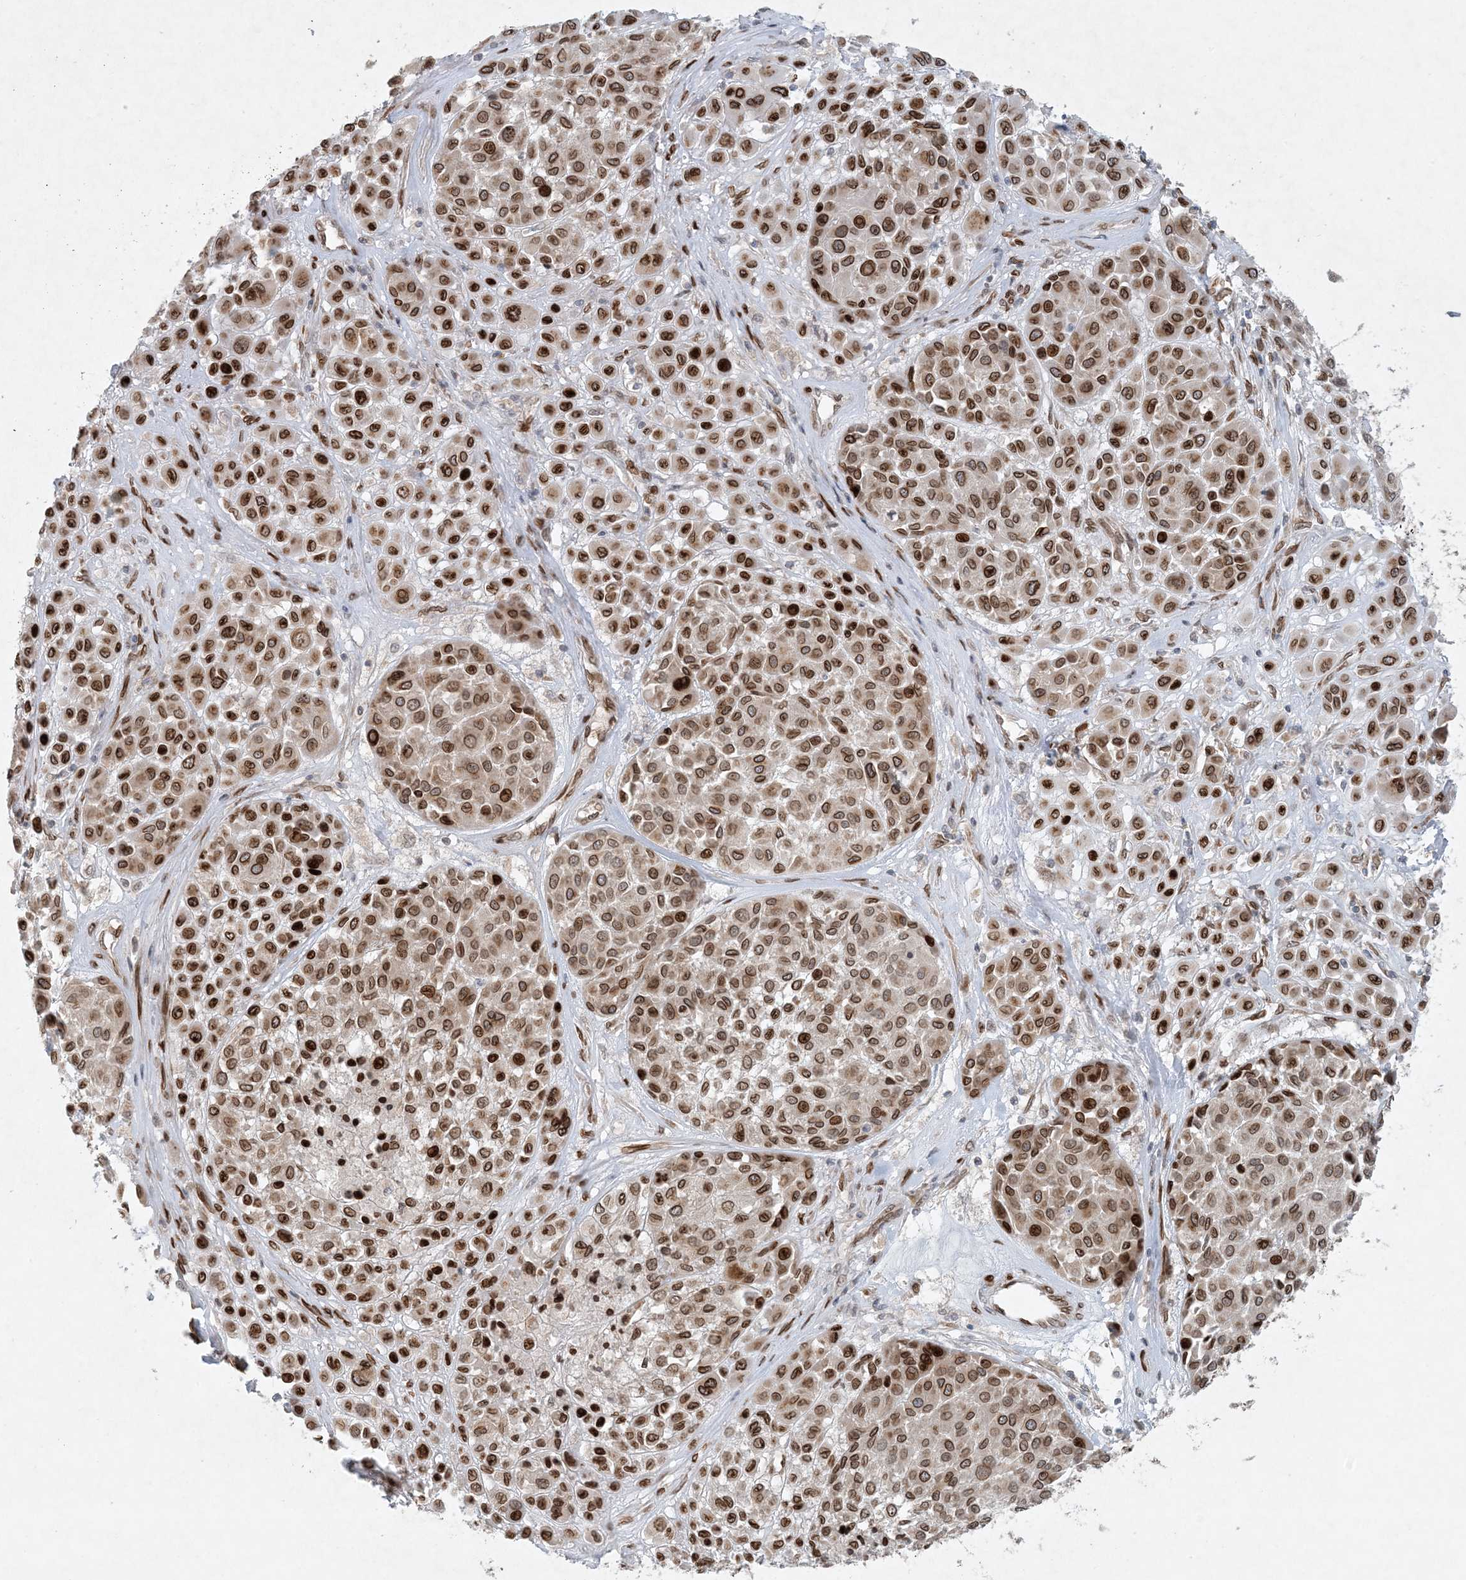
{"staining": {"intensity": "strong", "quantity": "25%-75%", "location": "cytoplasmic/membranous,nuclear"}, "tissue": "melanoma", "cell_type": "Tumor cells", "image_type": "cancer", "snomed": [{"axis": "morphology", "description": "Malignant melanoma, Metastatic site"}, {"axis": "topography", "description": "Soft tissue"}], "caption": "The micrograph shows a brown stain indicating the presence of a protein in the cytoplasmic/membranous and nuclear of tumor cells in melanoma. (Stains: DAB in brown, nuclei in blue, Microscopy: brightfield microscopy at high magnification).", "gene": "SLC35A2", "patient": {"sex": "male", "age": 41}}